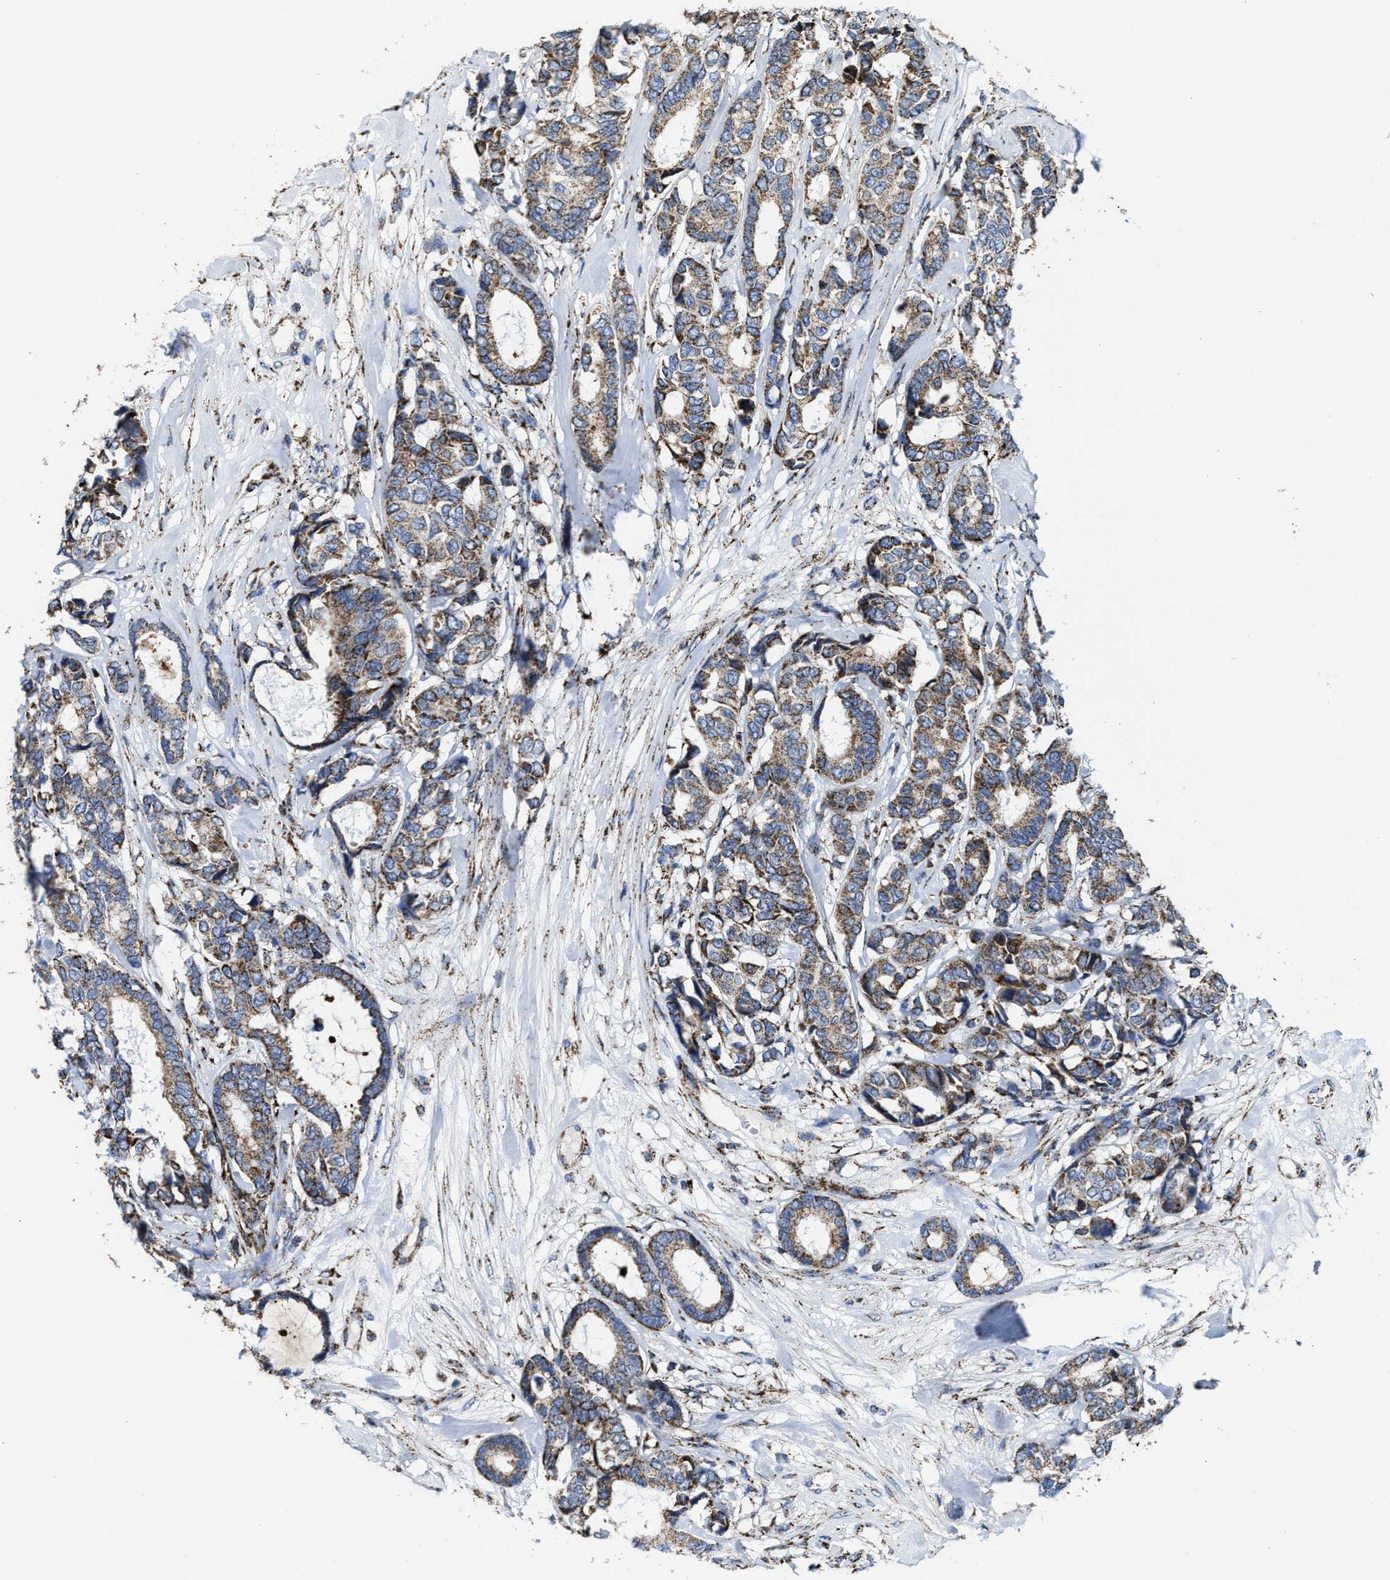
{"staining": {"intensity": "moderate", "quantity": "25%-75%", "location": "cytoplasmic/membranous"}, "tissue": "breast cancer", "cell_type": "Tumor cells", "image_type": "cancer", "snomed": [{"axis": "morphology", "description": "Duct carcinoma"}, {"axis": "topography", "description": "Breast"}], "caption": "Infiltrating ductal carcinoma (breast) stained for a protein (brown) exhibits moderate cytoplasmic/membranous positive expression in about 25%-75% of tumor cells.", "gene": "ALDH1B1", "patient": {"sex": "female", "age": 87}}